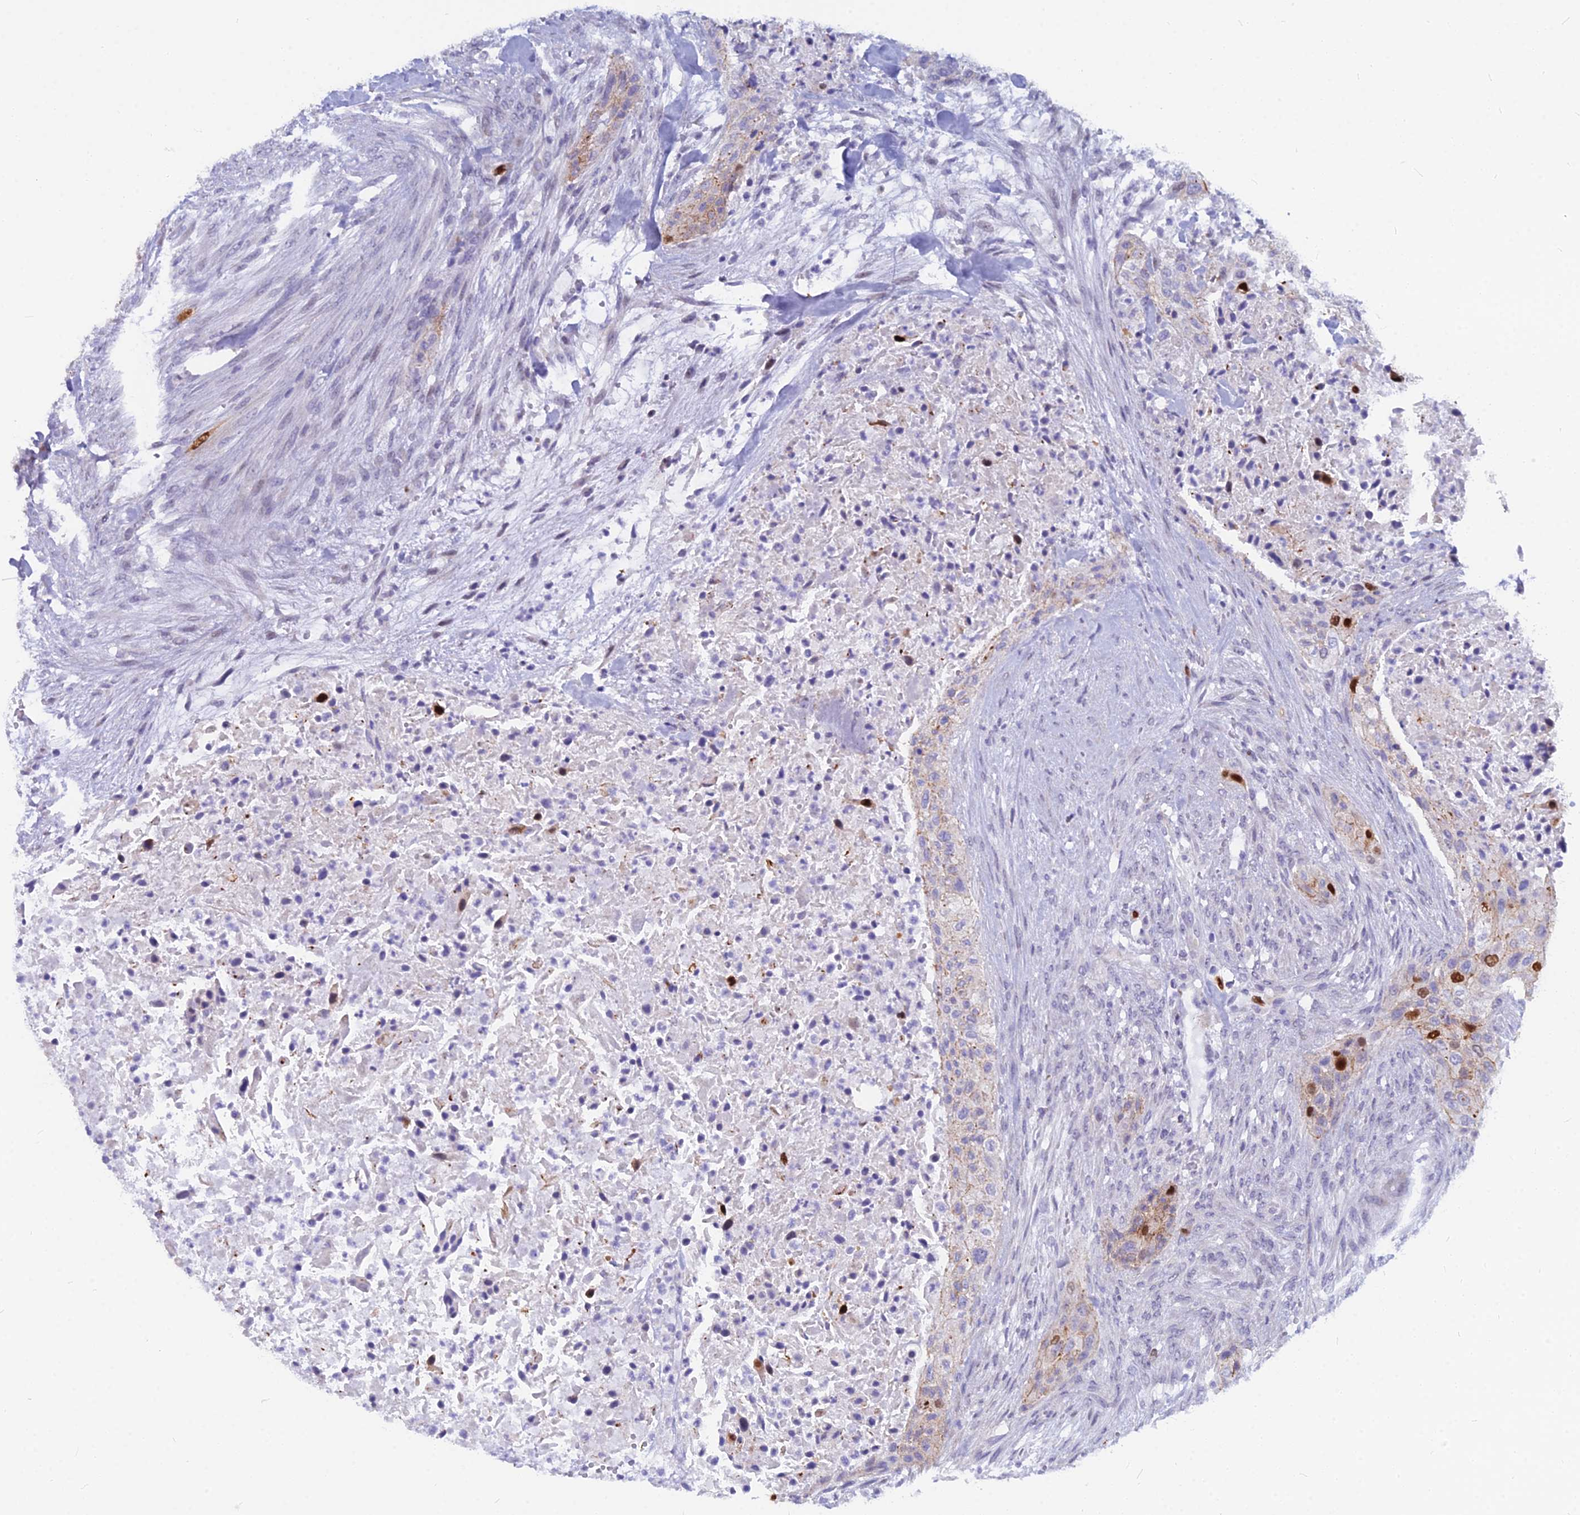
{"staining": {"intensity": "strong", "quantity": "<25%", "location": "nuclear"}, "tissue": "urothelial cancer", "cell_type": "Tumor cells", "image_type": "cancer", "snomed": [{"axis": "morphology", "description": "Urothelial carcinoma, High grade"}, {"axis": "topography", "description": "Urinary bladder"}], "caption": "There is medium levels of strong nuclear staining in tumor cells of urothelial cancer, as demonstrated by immunohistochemical staining (brown color).", "gene": "NUSAP1", "patient": {"sex": "male", "age": 35}}